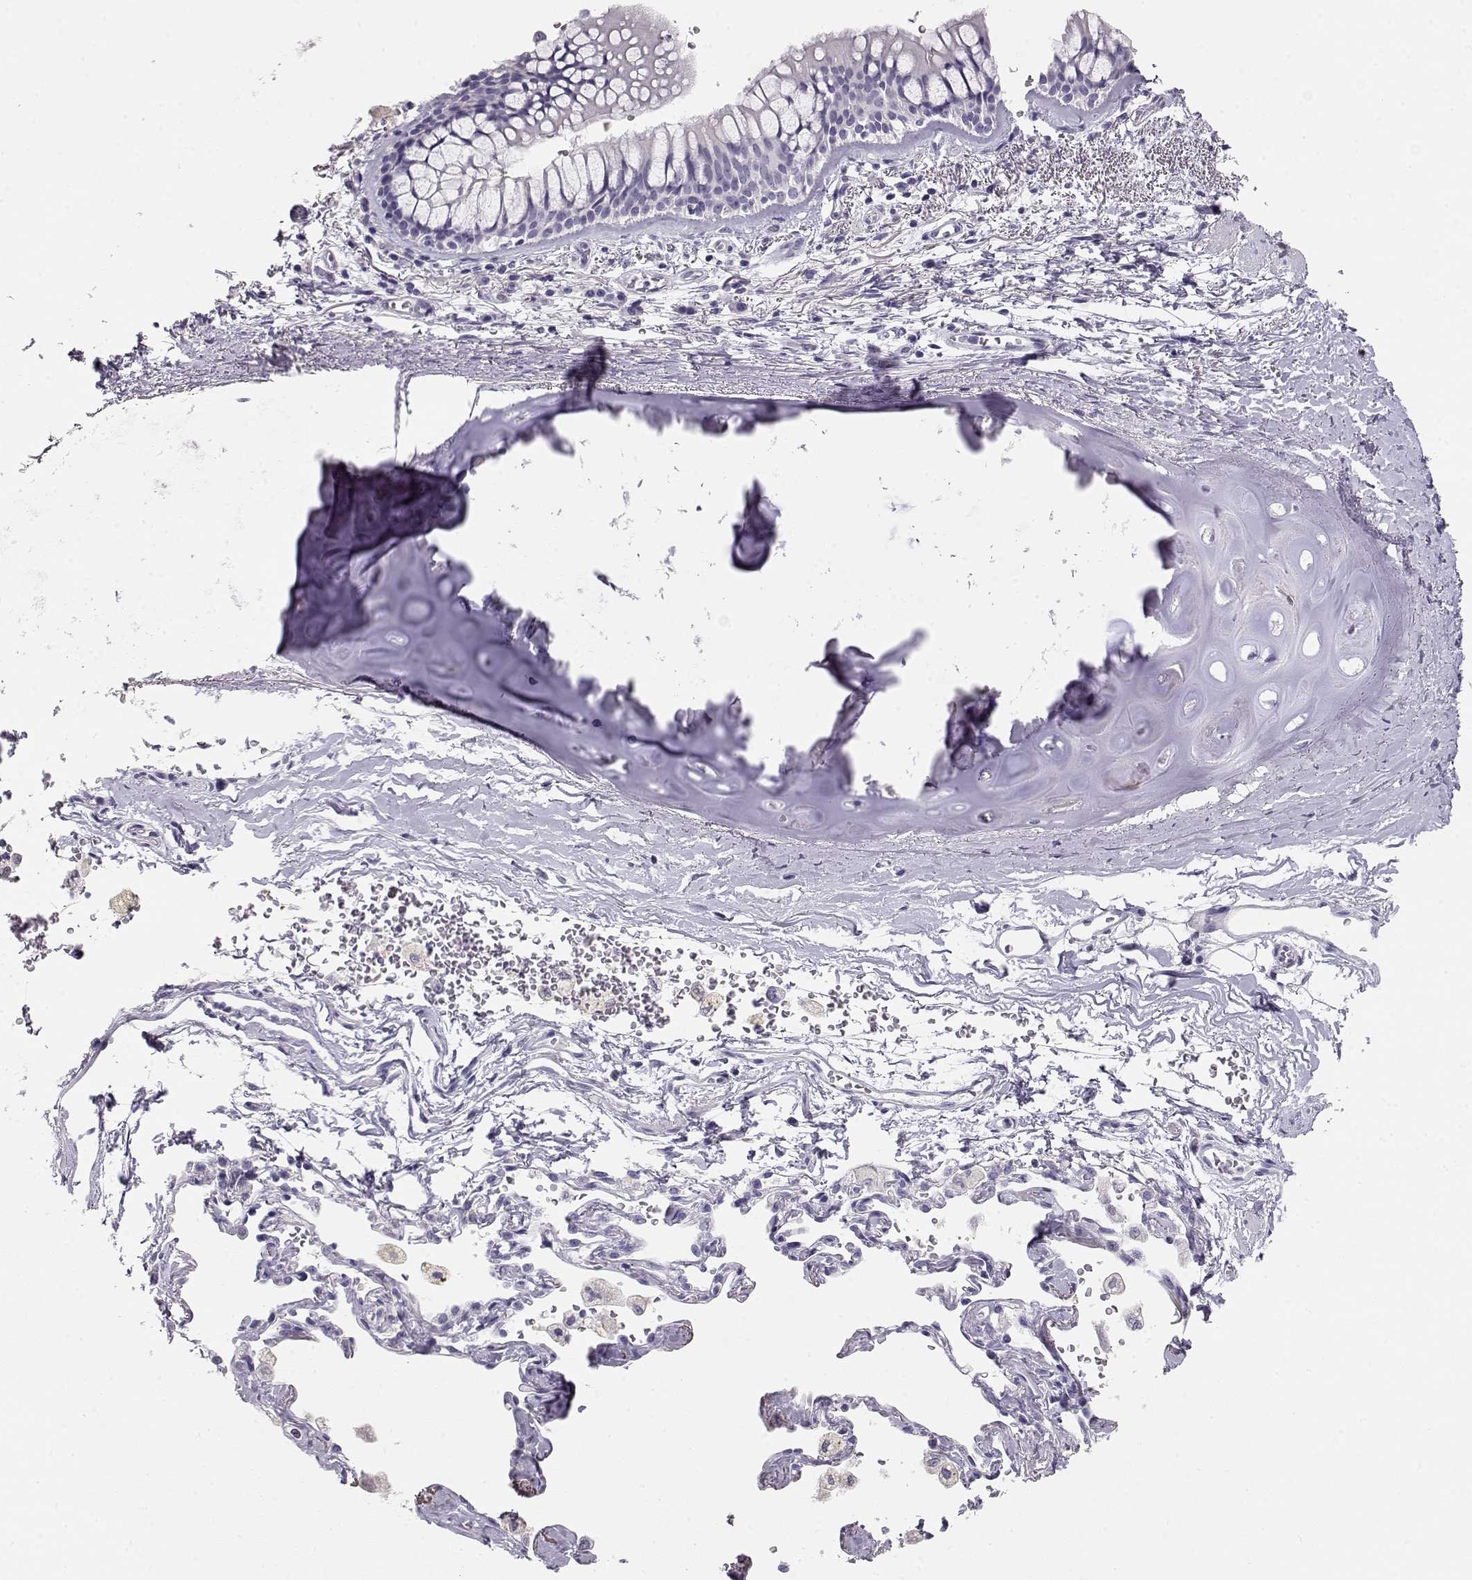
{"staining": {"intensity": "negative", "quantity": "none", "location": "none"}, "tissue": "bronchus", "cell_type": "Respiratory epithelial cells", "image_type": "normal", "snomed": [{"axis": "morphology", "description": "Normal tissue, NOS"}, {"axis": "topography", "description": "Bronchus"}, {"axis": "topography", "description": "Lung"}], "caption": "High power microscopy histopathology image of an immunohistochemistry image of benign bronchus, revealing no significant expression in respiratory epithelial cells.", "gene": "NUTM1", "patient": {"sex": "female", "age": 57}}